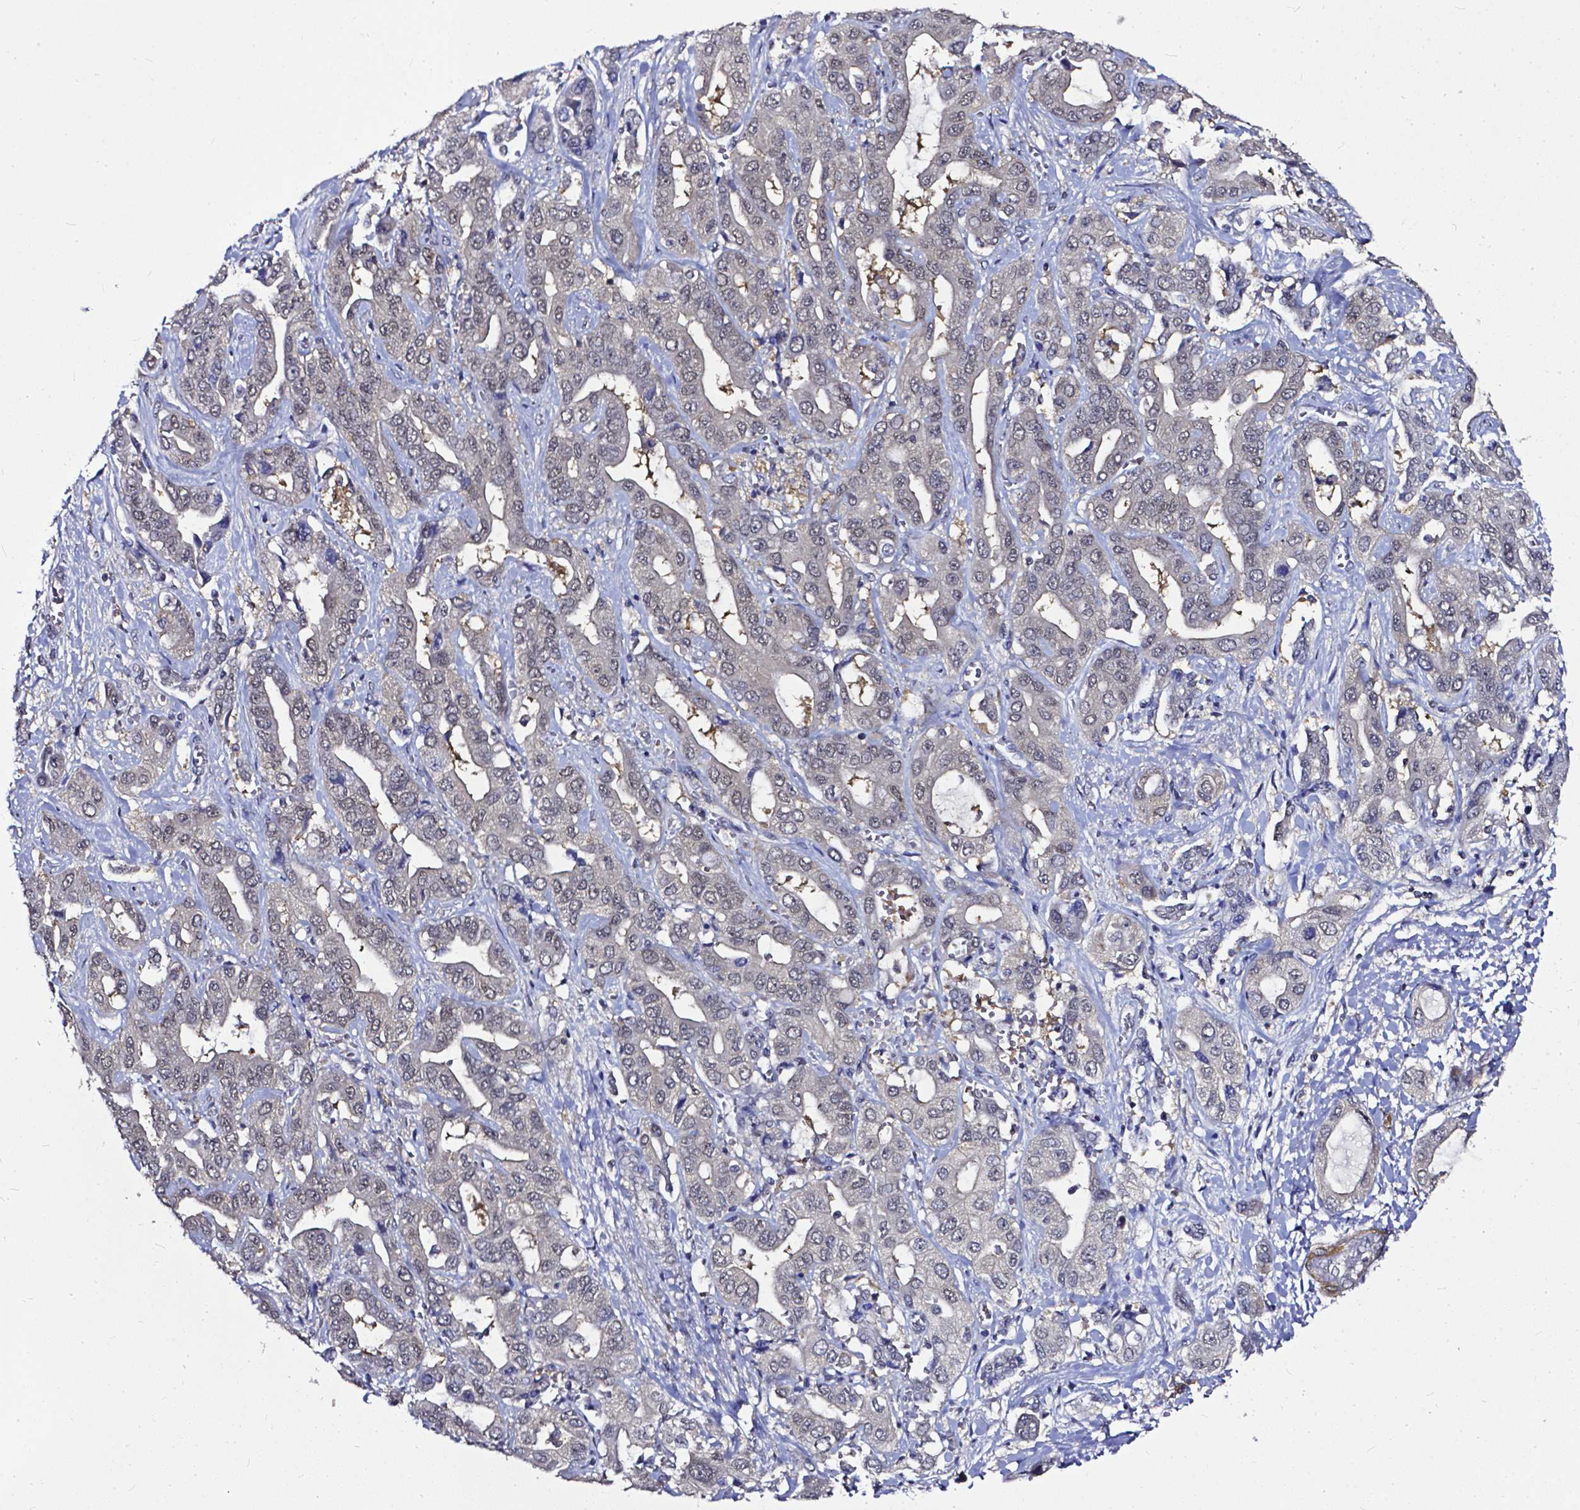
{"staining": {"intensity": "negative", "quantity": "none", "location": "none"}, "tissue": "liver cancer", "cell_type": "Tumor cells", "image_type": "cancer", "snomed": [{"axis": "morphology", "description": "Cholangiocarcinoma"}, {"axis": "topography", "description": "Liver"}], "caption": "This is an IHC image of liver cancer. There is no expression in tumor cells.", "gene": "OTUB1", "patient": {"sex": "female", "age": 52}}